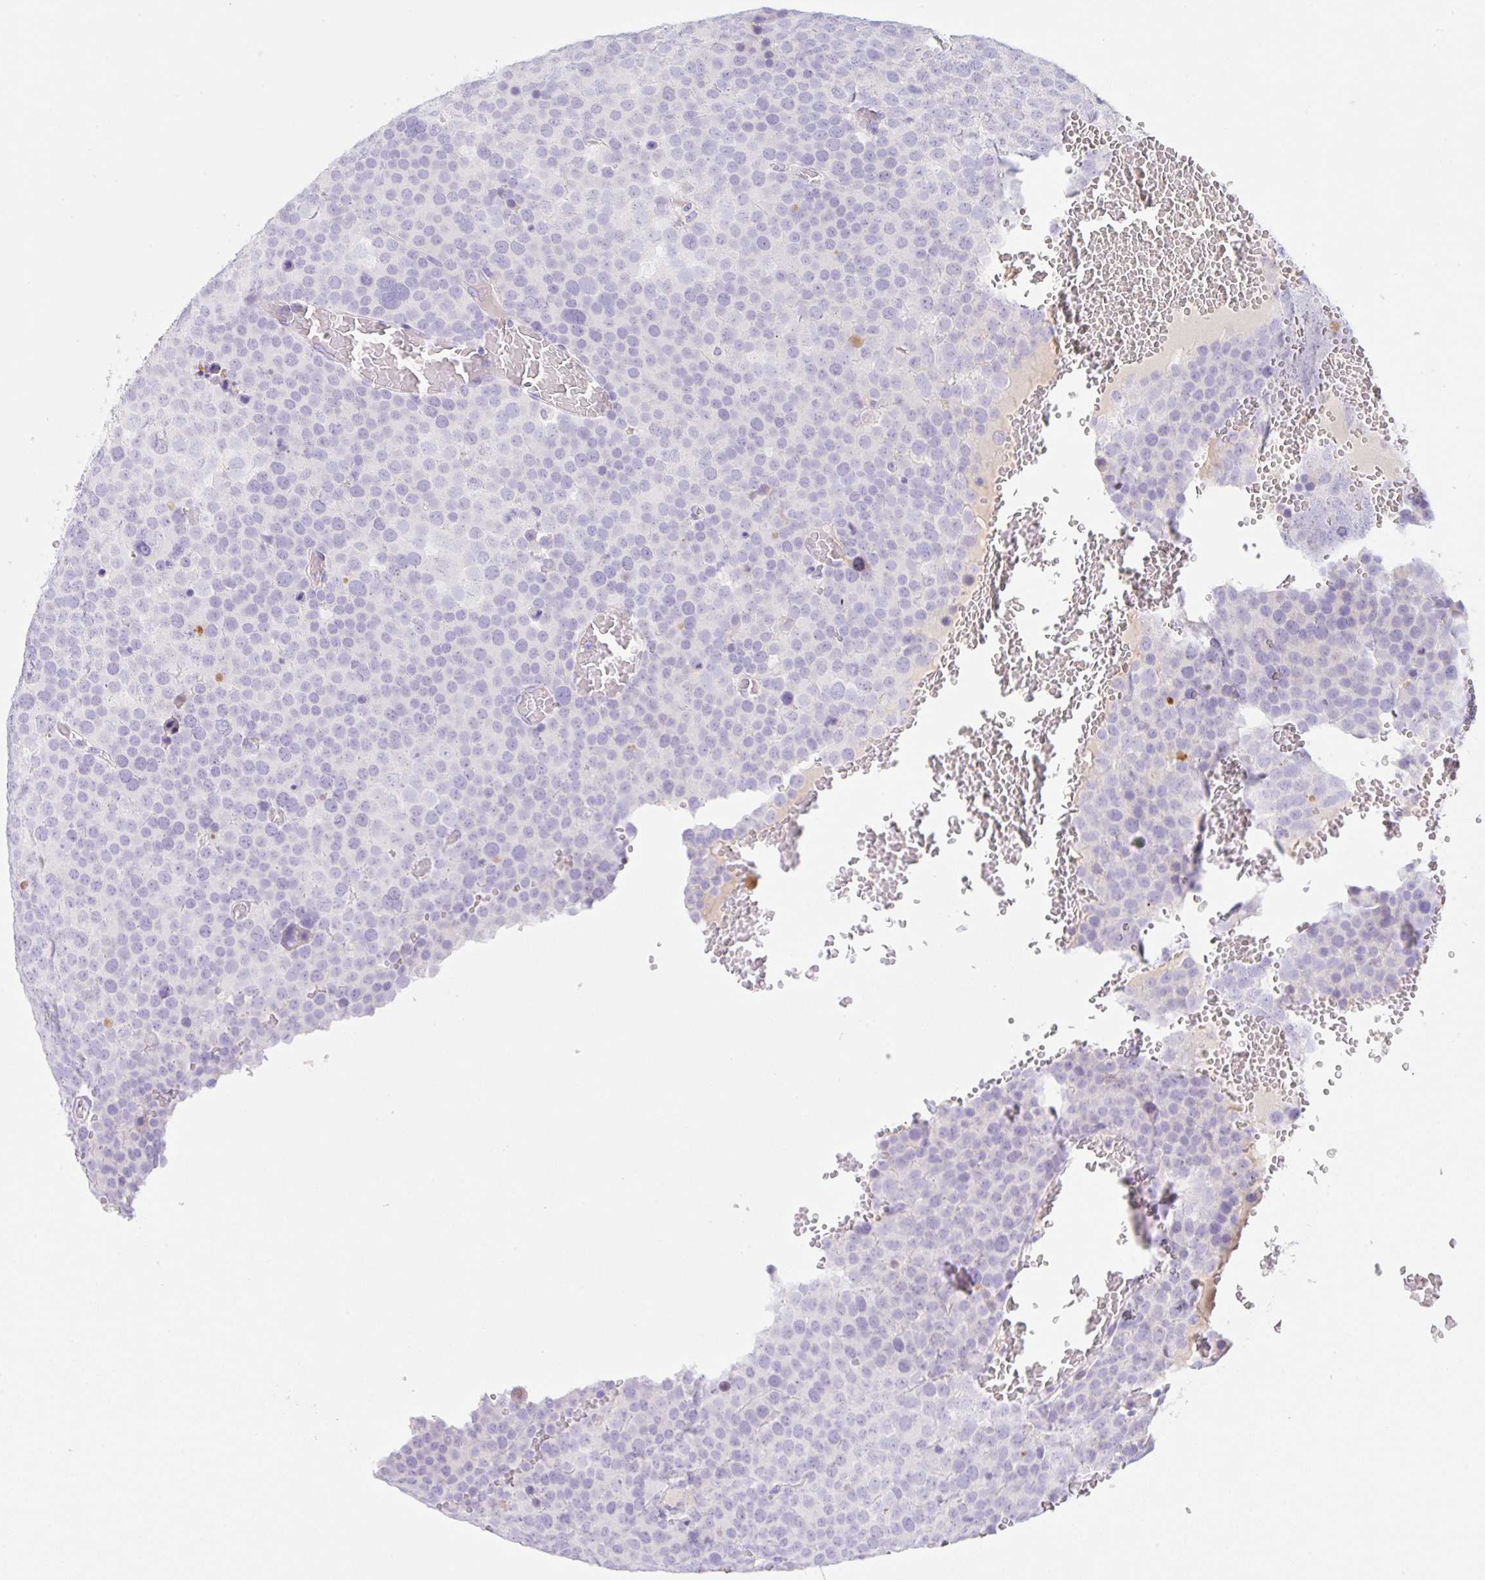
{"staining": {"intensity": "negative", "quantity": "none", "location": "none"}, "tissue": "testis cancer", "cell_type": "Tumor cells", "image_type": "cancer", "snomed": [{"axis": "morphology", "description": "Seminoma, NOS"}, {"axis": "topography", "description": "Testis"}], "caption": "Immunohistochemistry (IHC) of human seminoma (testis) exhibits no staining in tumor cells.", "gene": "KLK8", "patient": {"sex": "male", "age": 71}}